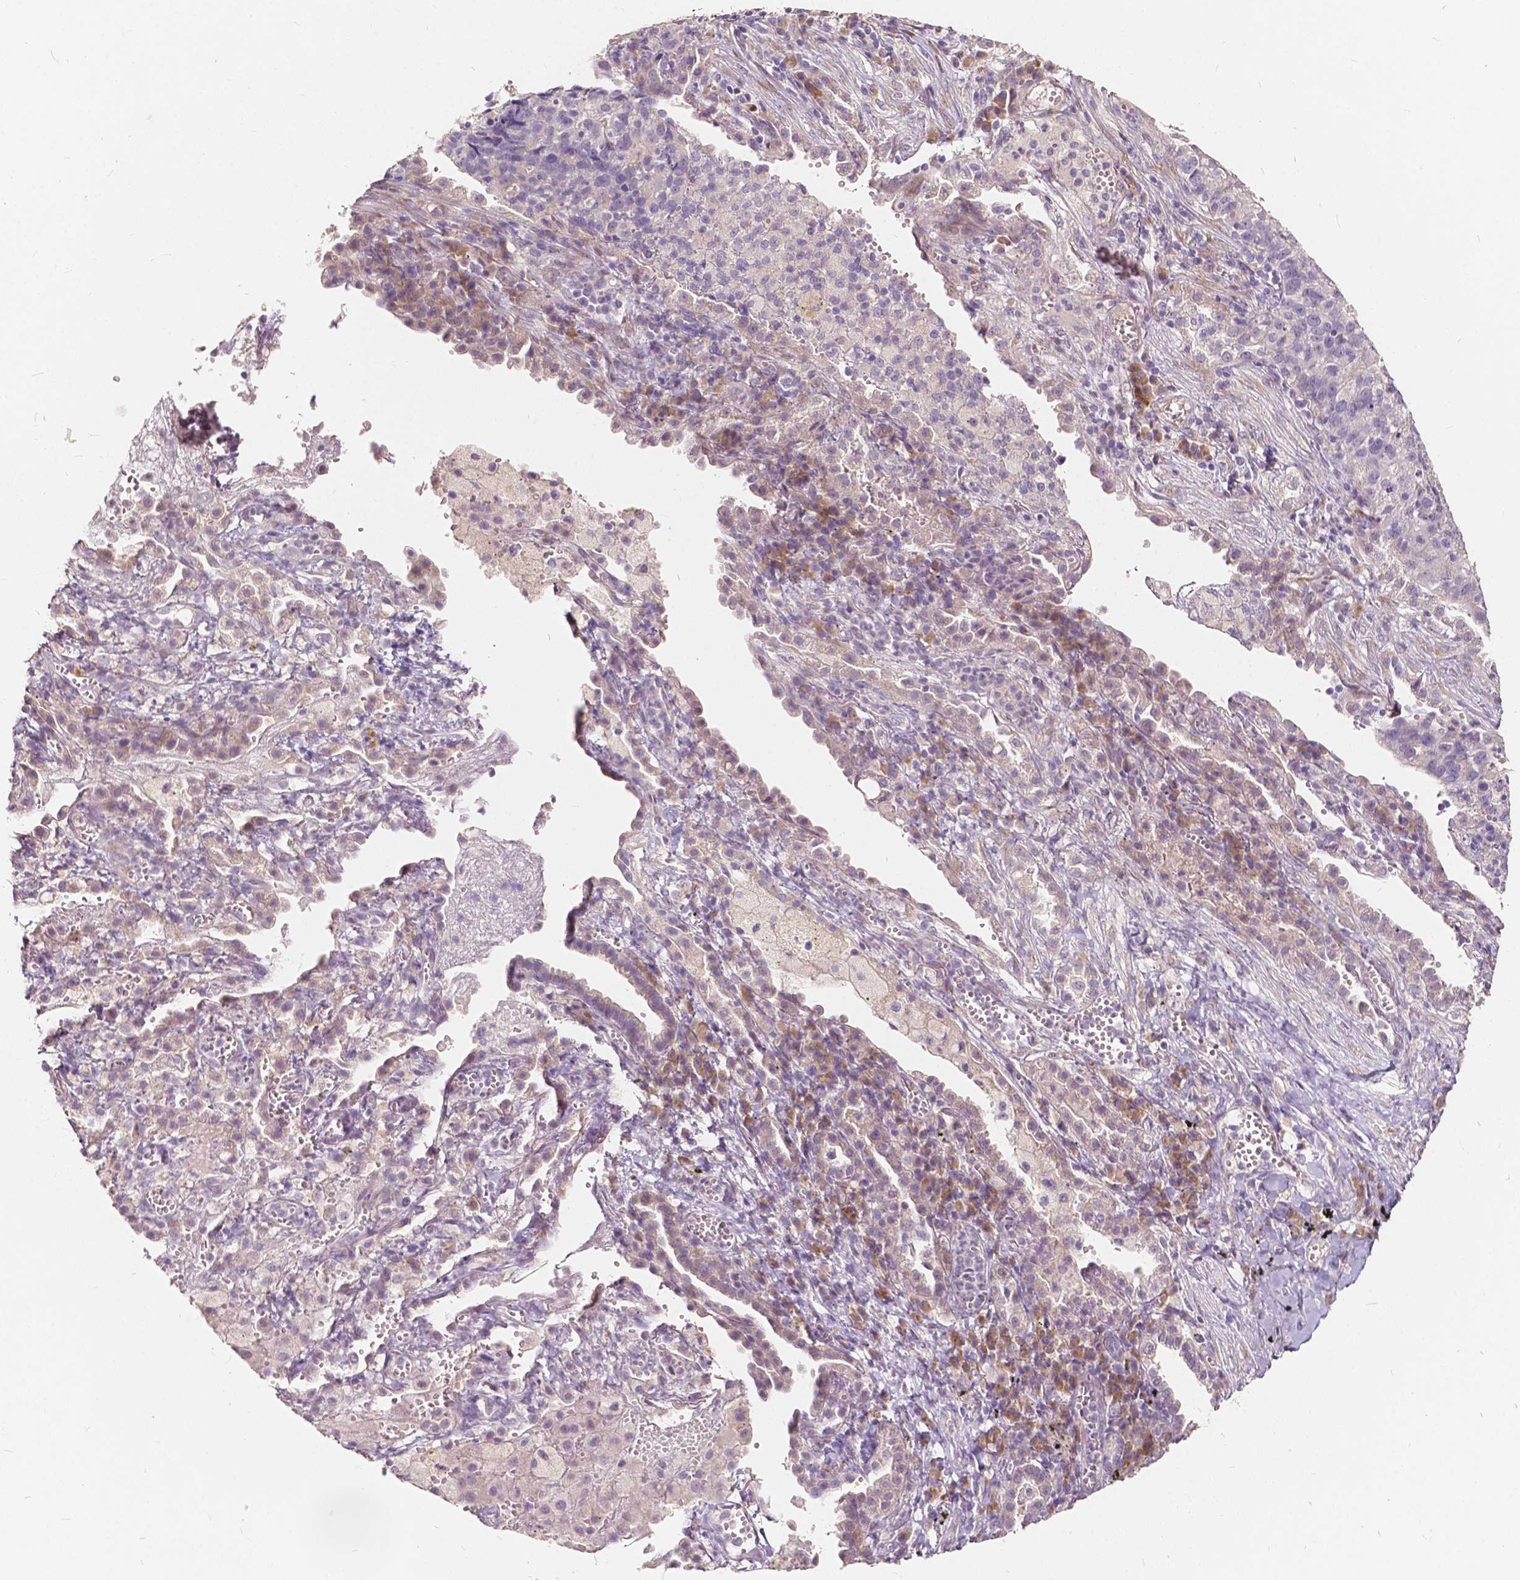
{"staining": {"intensity": "negative", "quantity": "none", "location": "none"}, "tissue": "lung cancer", "cell_type": "Tumor cells", "image_type": "cancer", "snomed": [{"axis": "morphology", "description": "Adenocarcinoma, NOS"}, {"axis": "topography", "description": "Lung"}], "caption": "Tumor cells show no significant protein staining in lung adenocarcinoma.", "gene": "SLC7A8", "patient": {"sex": "male", "age": 57}}